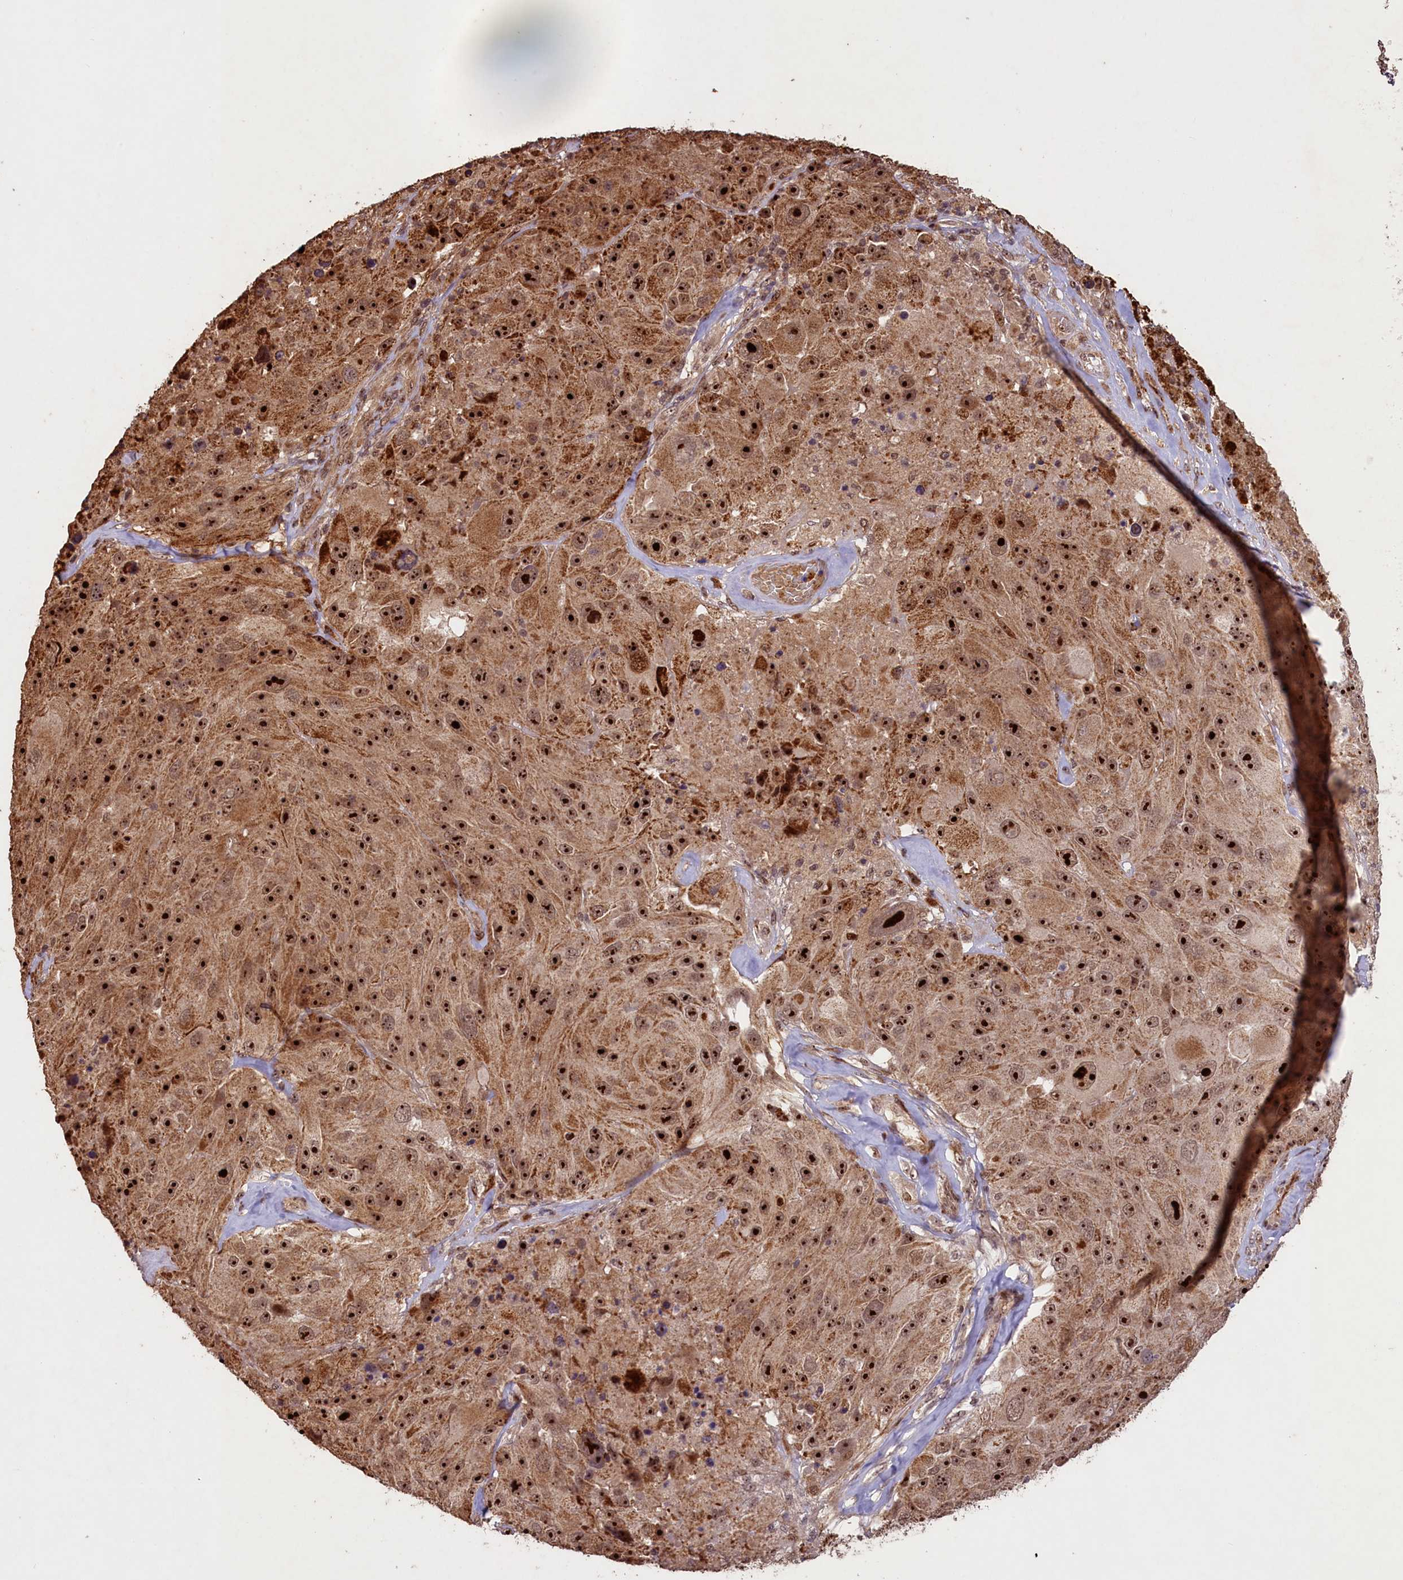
{"staining": {"intensity": "strong", "quantity": ">75%", "location": "cytoplasmic/membranous,nuclear"}, "tissue": "melanoma", "cell_type": "Tumor cells", "image_type": "cancer", "snomed": [{"axis": "morphology", "description": "Malignant melanoma, Metastatic site"}, {"axis": "topography", "description": "Lymph node"}], "caption": "Melanoma tissue exhibits strong cytoplasmic/membranous and nuclear expression in approximately >75% of tumor cells", "gene": "SHPRH", "patient": {"sex": "male", "age": 62}}